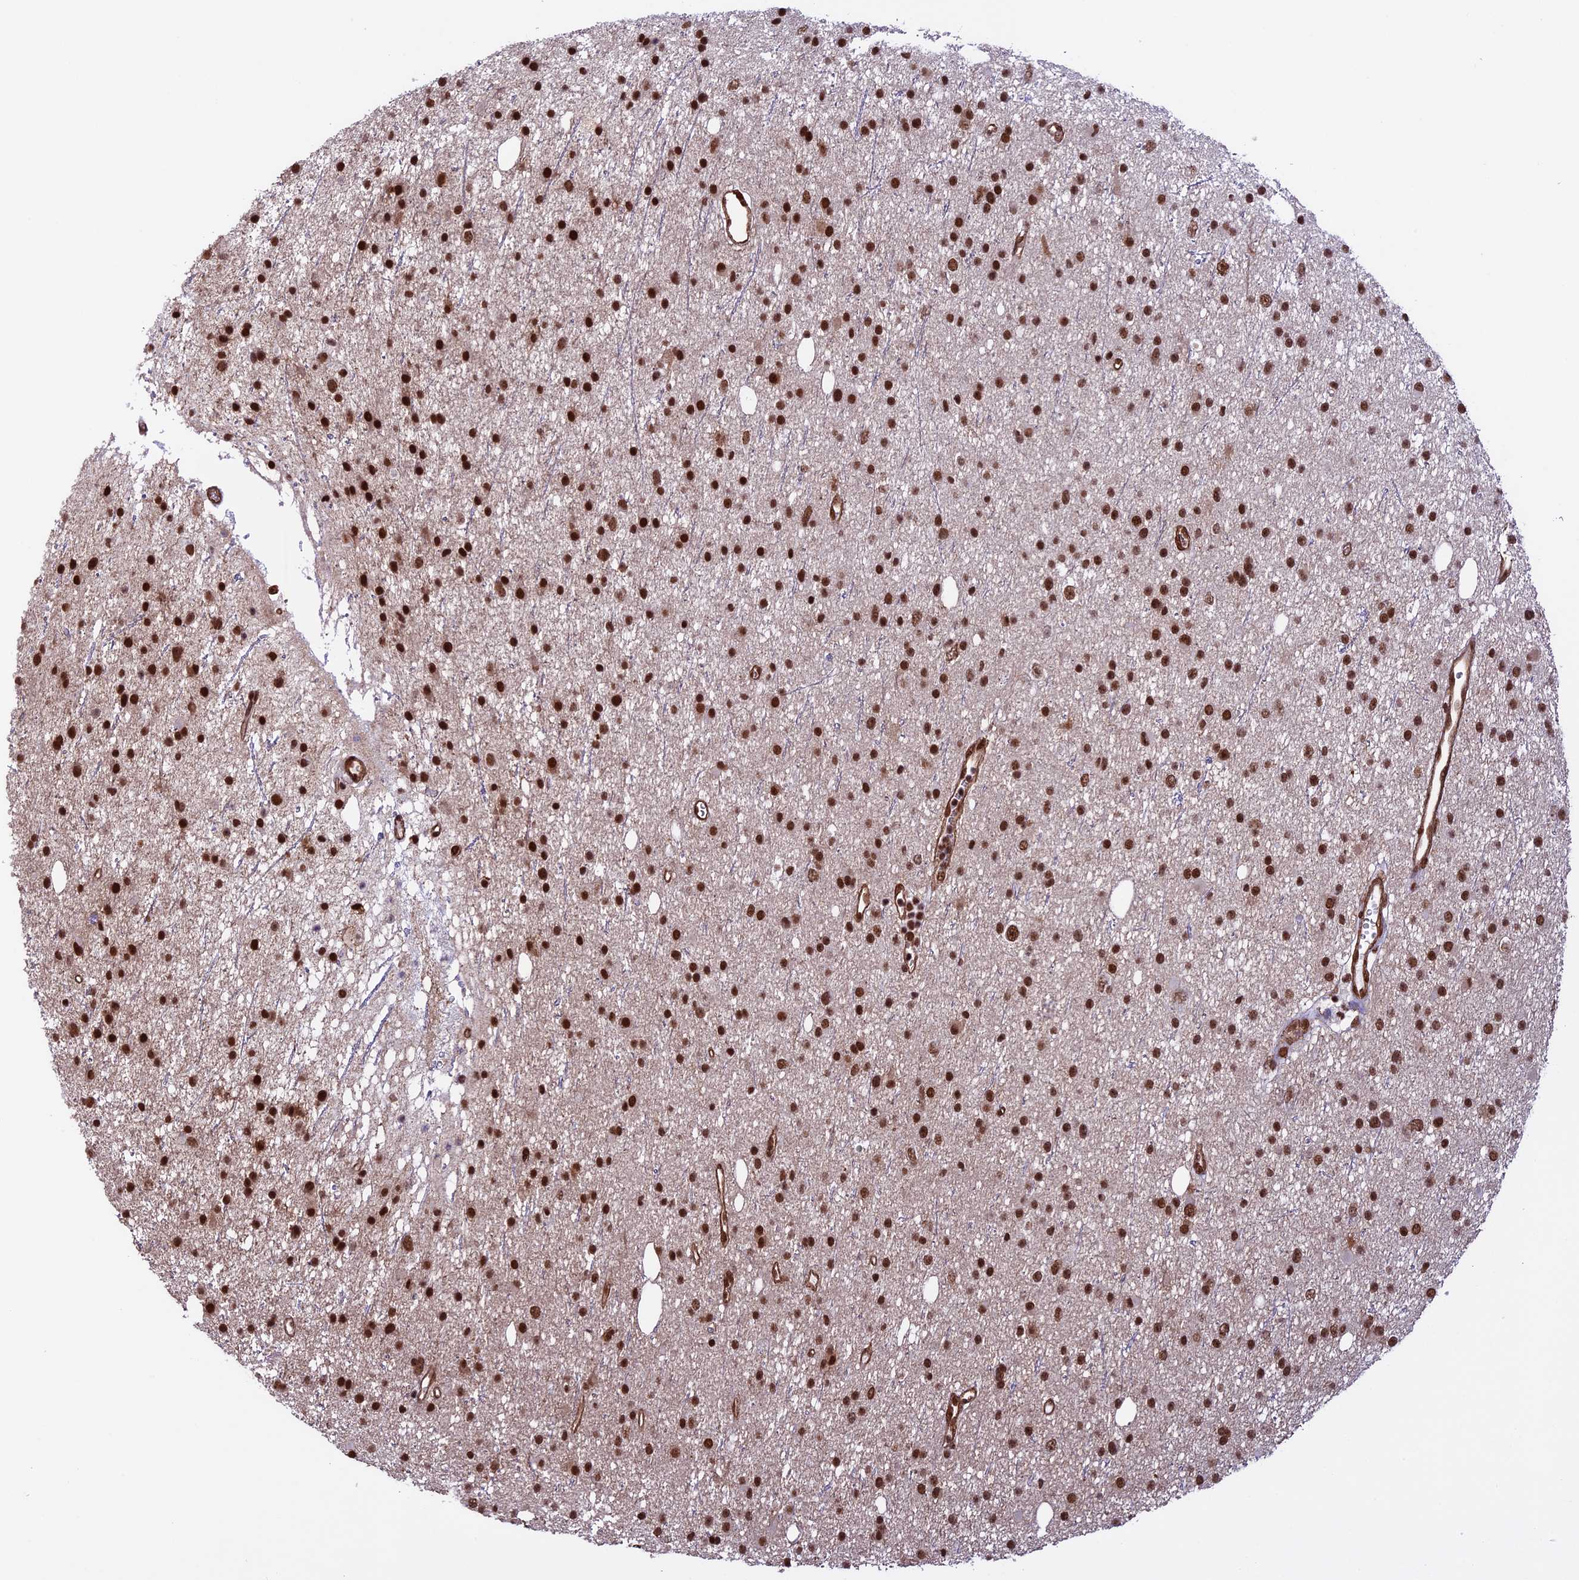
{"staining": {"intensity": "strong", "quantity": ">75%", "location": "nuclear"}, "tissue": "glioma", "cell_type": "Tumor cells", "image_type": "cancer", "snomed": [{"axis": "morphology", "description": "Glioma, malignant, Low grade"}, {"axis": "topography", "description": "Cerebral cortex"}], "caption": "Immunohistochemistry (DAB) staining of glioma exhibits strong nuclear protein staining in approximately >75% of tumor cells.", "gene": "MPHOSPH8", "patient": {"sex": "female", "age": 39}}